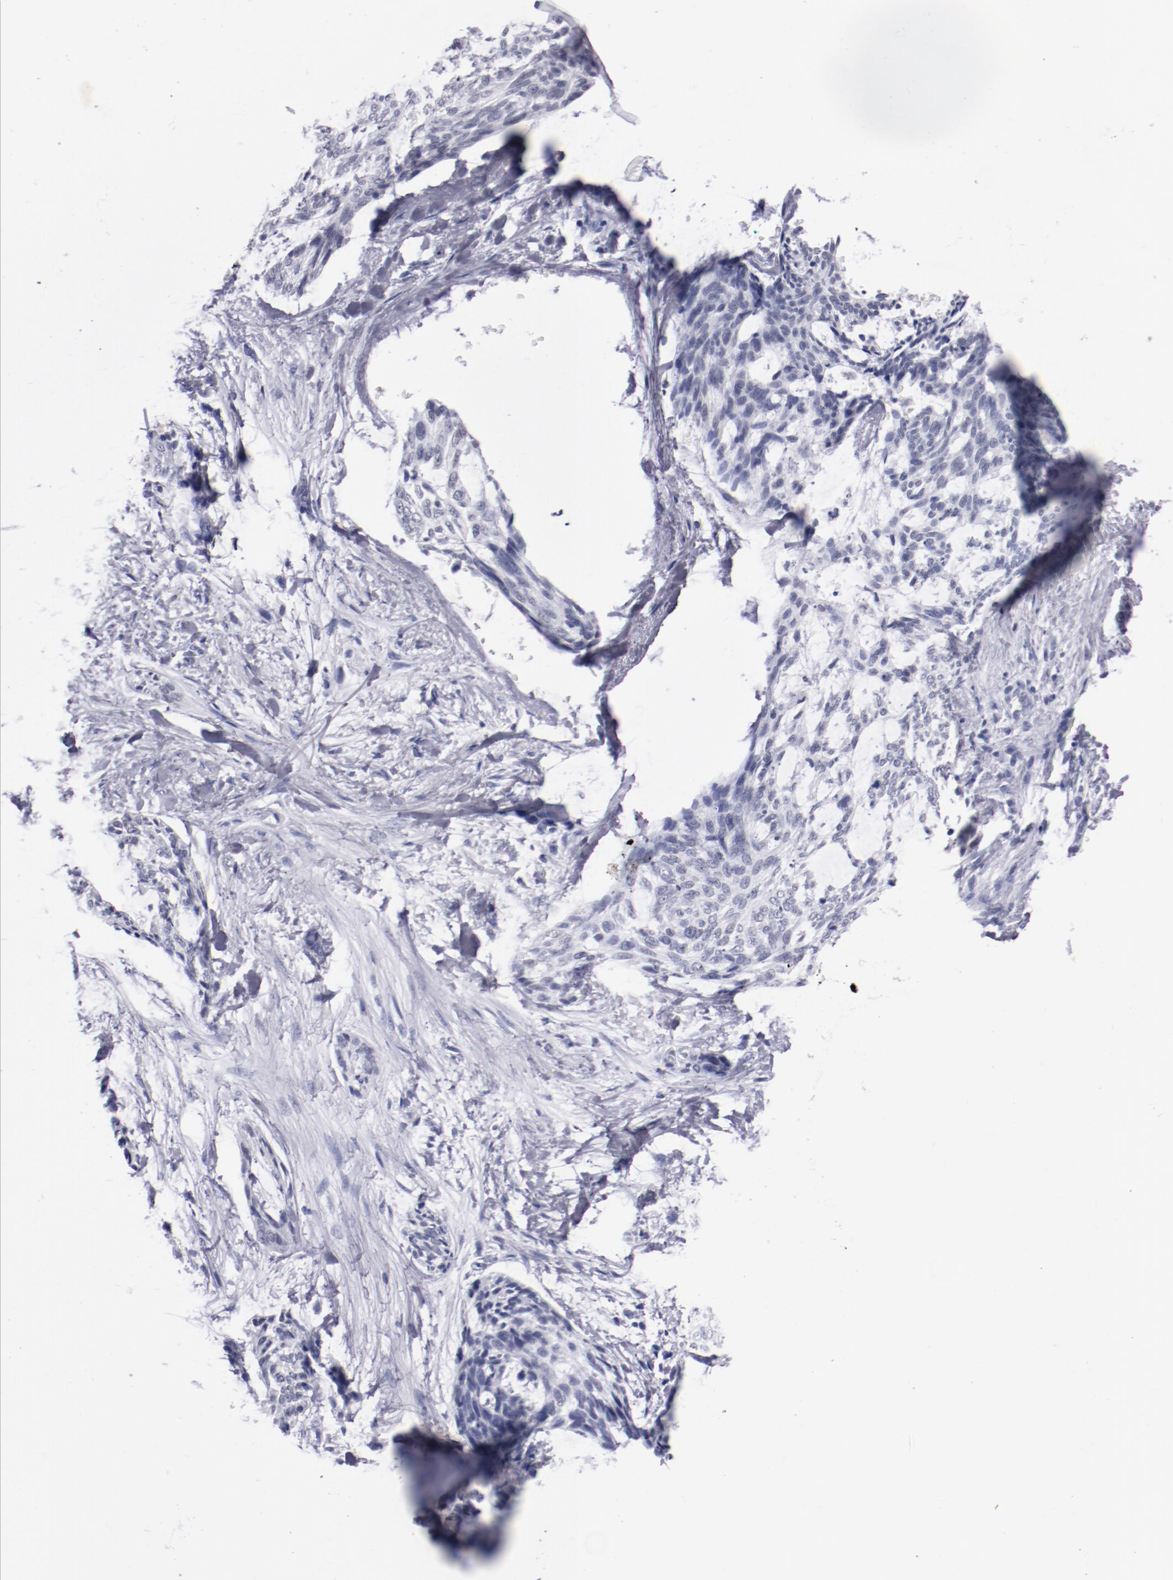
{"staining": {"intensity": "negative", "quantity": "none", "location": "none"}, "tissue": "skin cancer", "cell_type": "Tumor cells", "image_type": "cancer", "snomed": [{"axis": "morphology", "description": "Normal tissue, NOS"}, {"axis": "morphology", "description": "Basal cell carcinoma"}, {"axis": "topography", "description": "Skin"}], "caption": "The histopathology image shows no staining of tumor cells in skin cancer.", "gene": "HNF1B", "patient": {"sex": "female", "age": 71}}